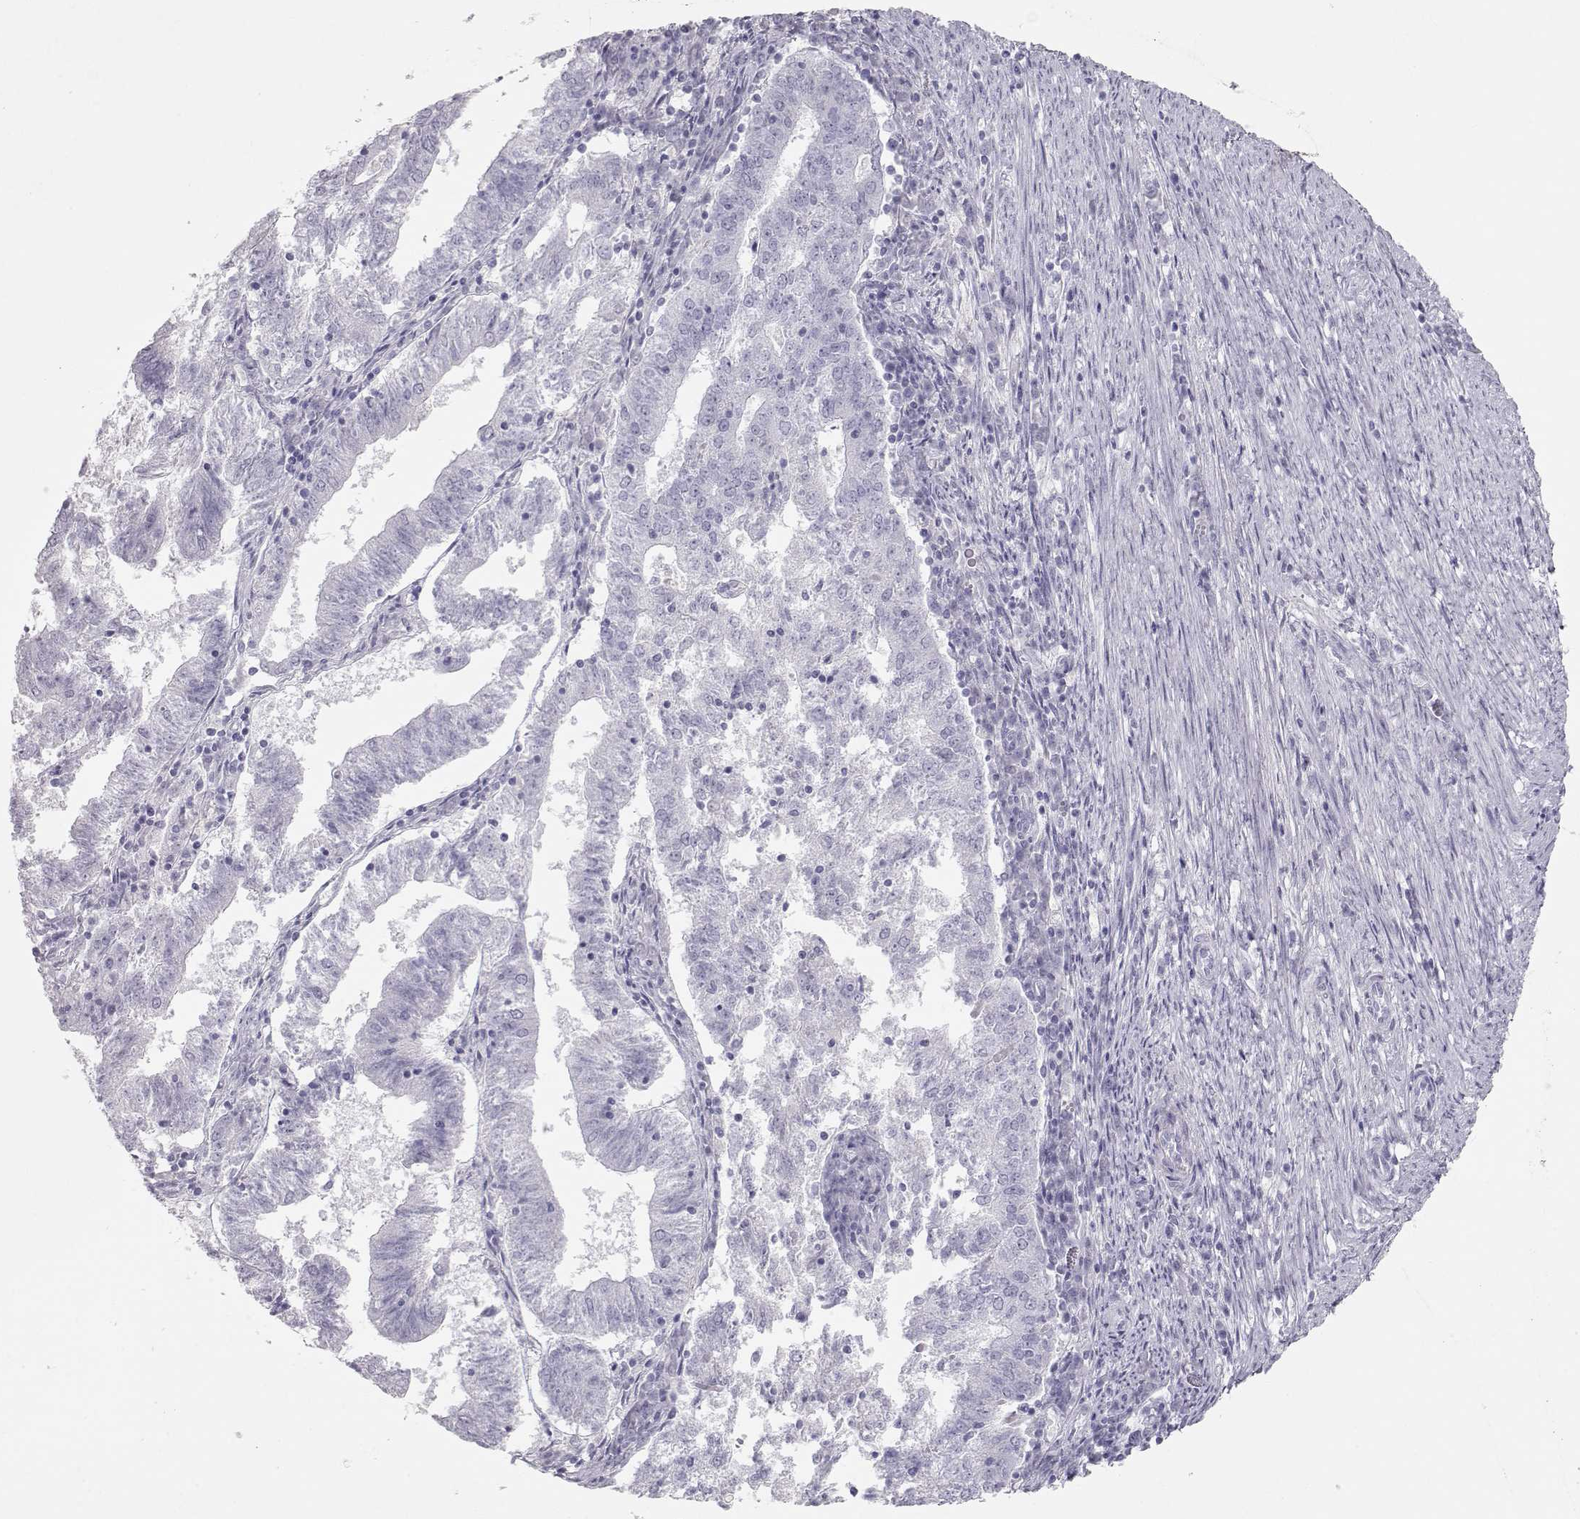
{"staining": {"intensity": "negative", "quantity": "none", "location": "none"}, "tissue": "endometrial cancer", "cell_type": "Tumor cells", "image_type": "cancer", "snomed": [{"axis": "morphology", "description": "Adenocarcinoma, NOS"}, {"axis": "topography", "description": "Endometrium"}], "caption": "Image shows no protein expression in tumor cells of endometrial adenocarcinoma tissue.", "gene": "MIP", "patient": {"sex": "female", "age": 82}}